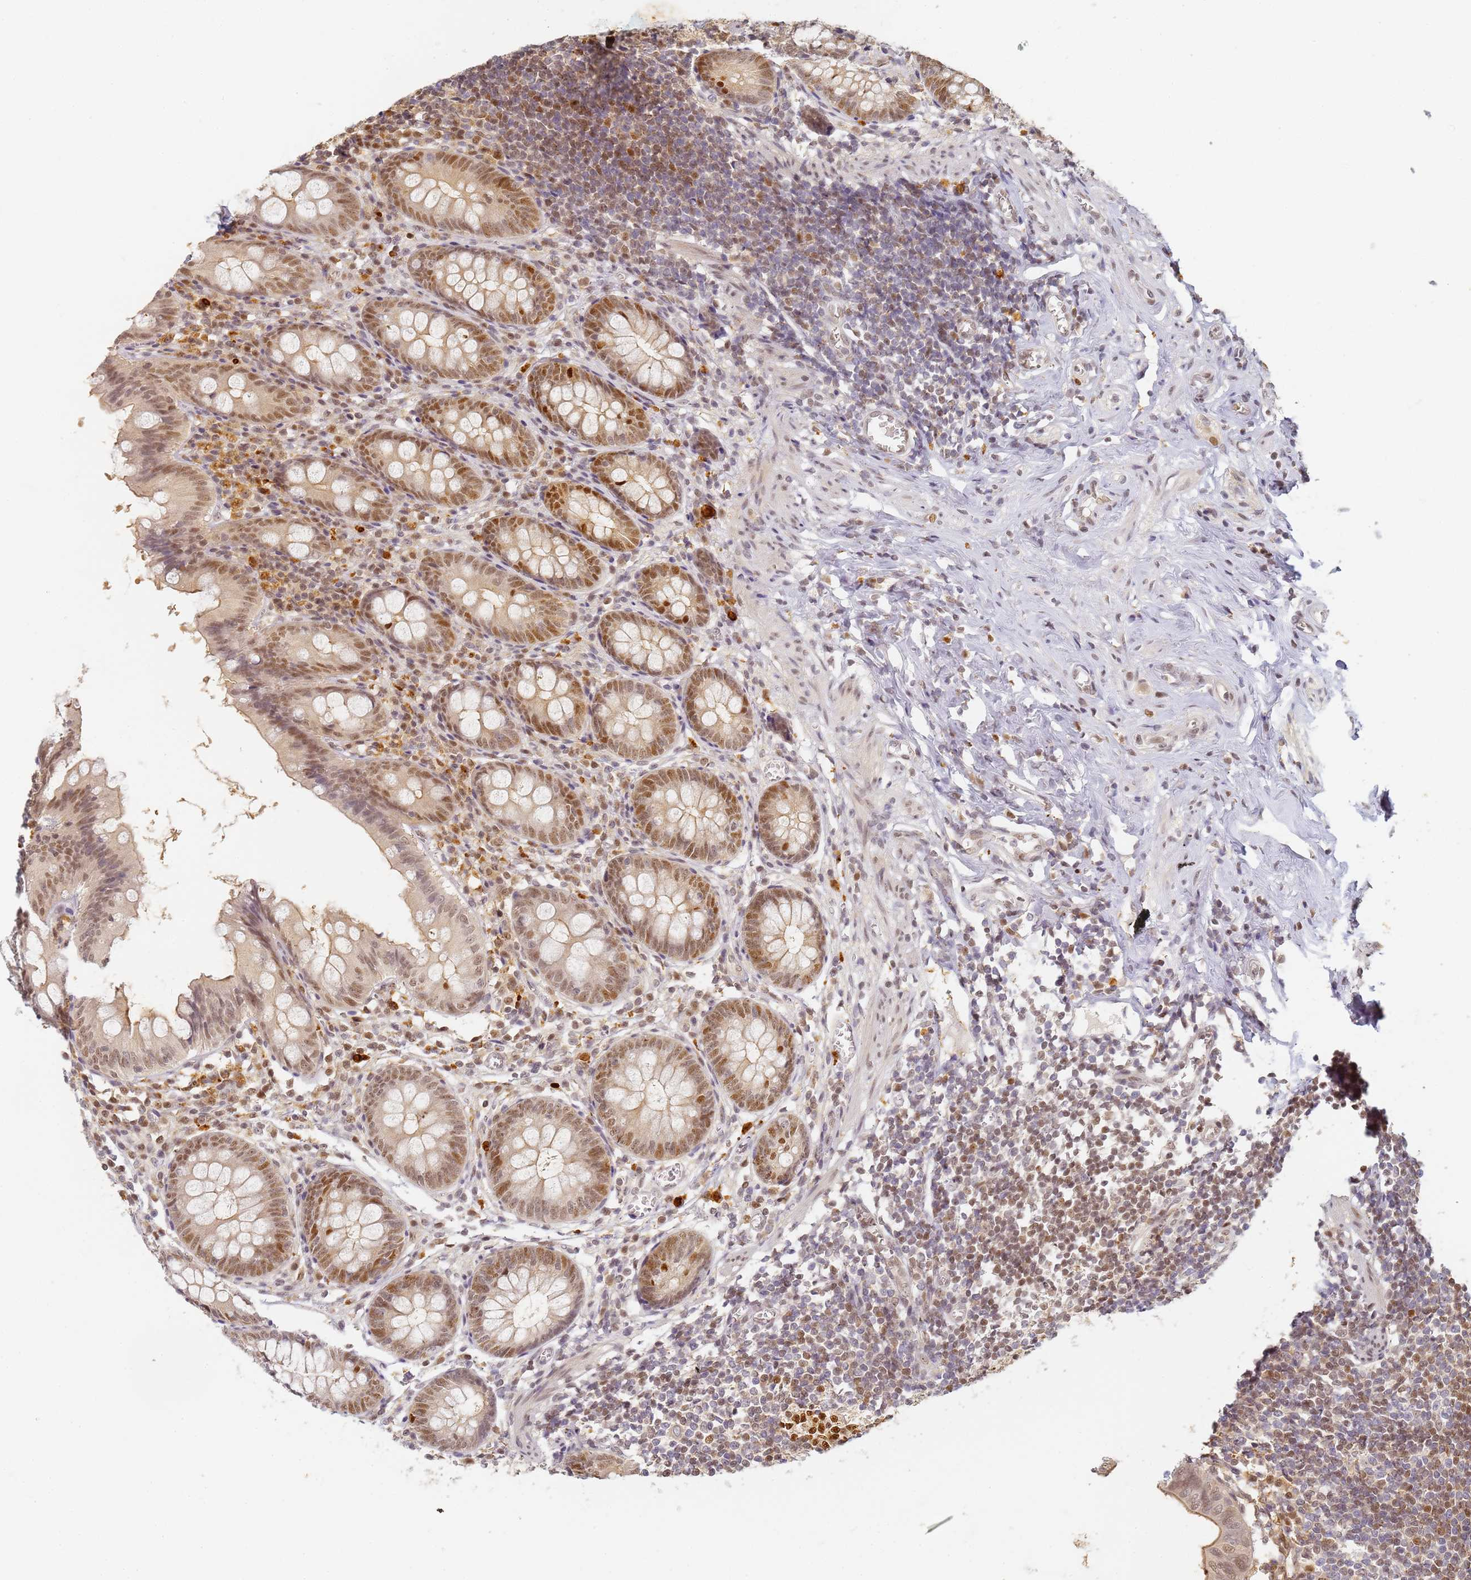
{"staining": {"intensity": "moderate", "quantity": ">75%", "location": "nuclear"}, "tissue": "appendix", "cell_type": "Glandular cells", "image_type": "normal", "snomed": [{"axis": "morphology", "description": "Normal tissue, NOS"}, {"axis": "topography", "description": "Appendix"}], "caption": "Unremarkable appendix demonstrates moderate nuclear expression in approximately >75% of glandular cells, visualized by immunohistochemistry.", "gene": "HMCES", "patient": {"sex": "female", "age": 51}}